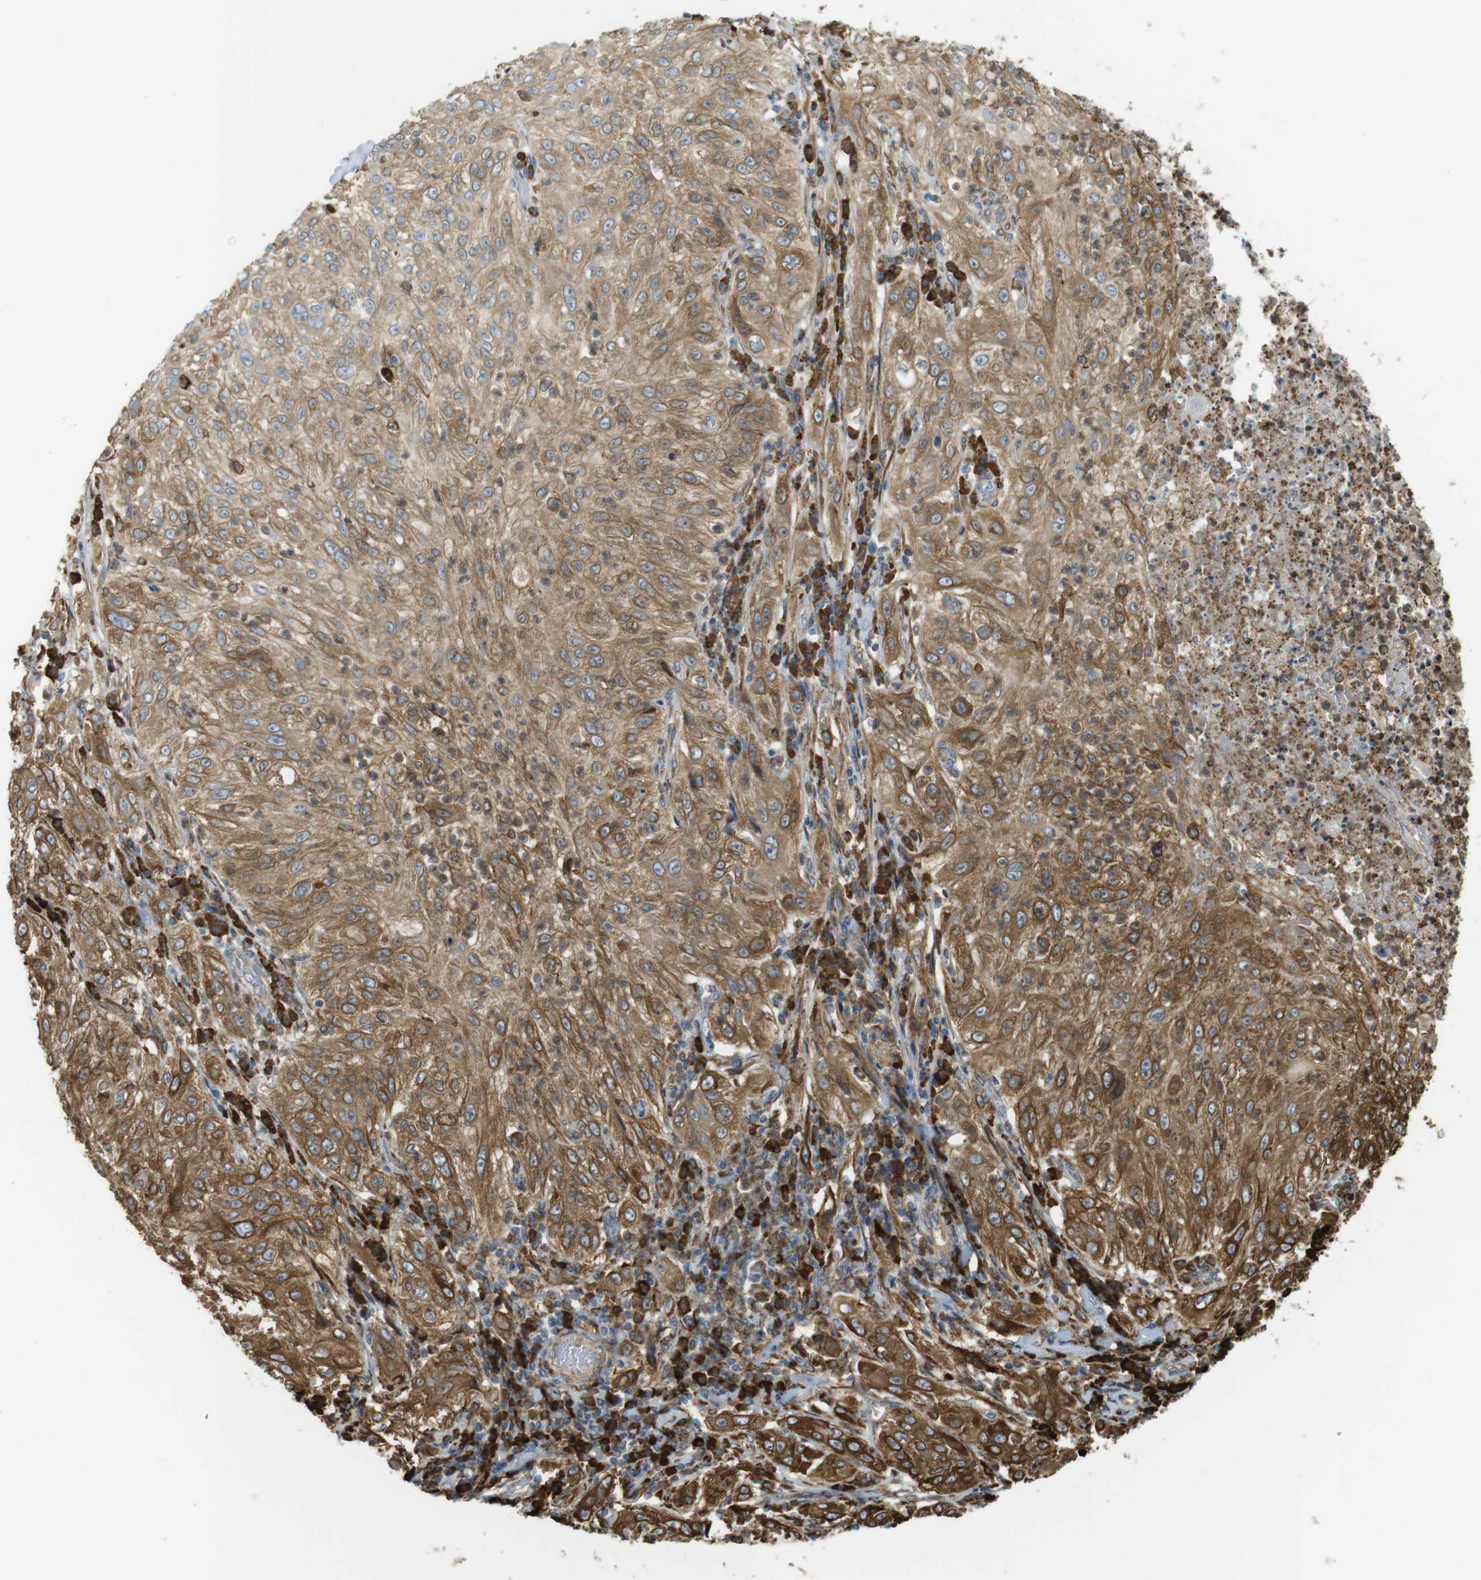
{"staining": {"intensity": "moderate", "quantity": ">75%", "location": "cytoplasmic/membranous"}, "tissue": "lung cancer", "cell_type": "Tumor cells", "image_type": "cancer", "snomed": [{"axis": "morphology", "description": "Inflammation, NOS"}, {"axis": "morphology", "description": "Squamous cell carcinoma, NOS"}, {"axis": "topography", "description": "Lymph node"}, {"axis": "topography", "description": "Soft tissue"}, {"axis": "topography", "description": "Lung"}], "caption": "Squamous cell carcinoma (lung) was stained to show a protein in brown. There is medium levels of moderate cytoplasmic/membranous expression in about >75% of tumor cells.", "gene": "MBOAT2", "patient": {"sex": "male", "age": 66}}